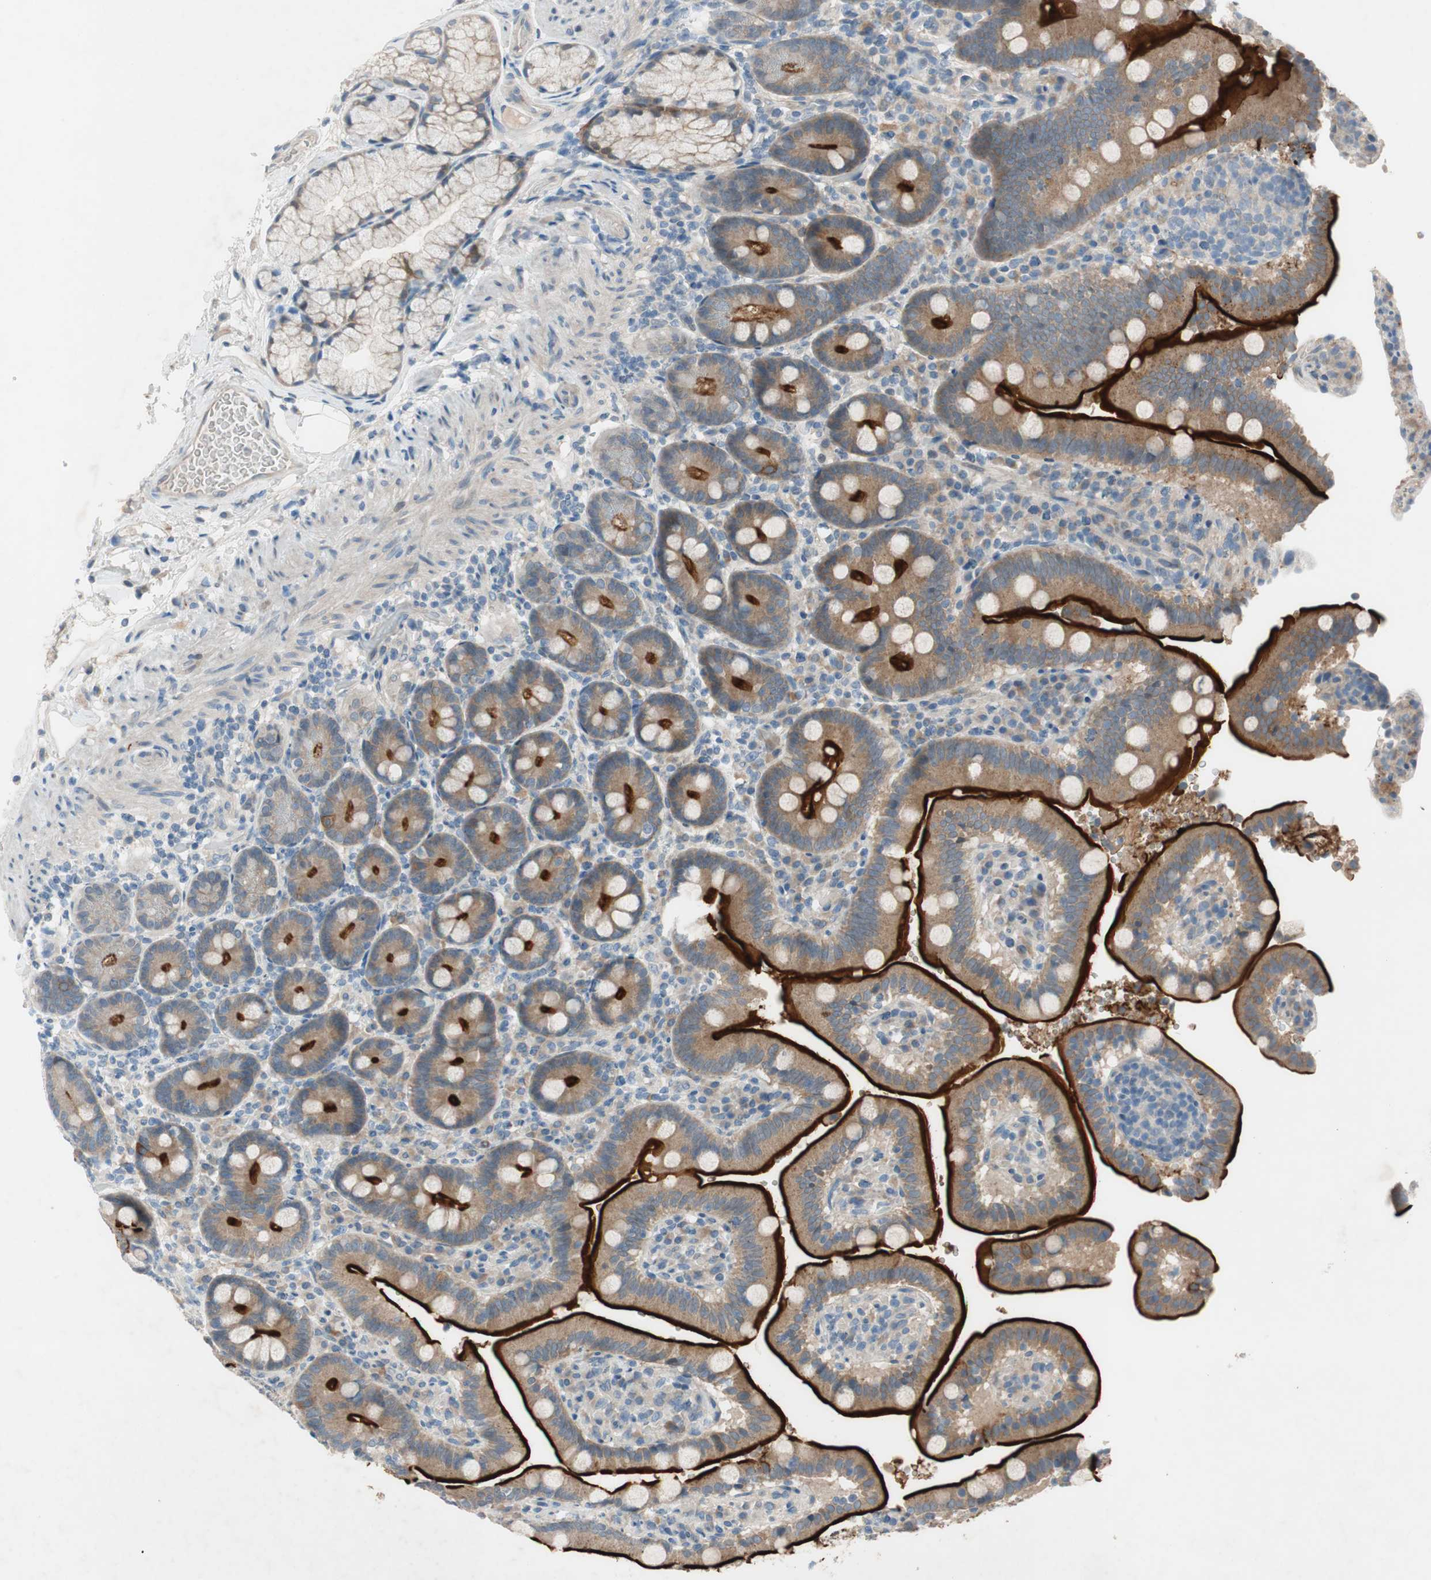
{"staining": {"intensity": "strong", "quantity": ">75%", "location": "cytoplasmic/membranous"}, "tissue": "duodenum", "cell_type": "Glandular cells", "image_type": "normal", "snomed": [{"axis": "morphology", "description": "Normal tissue, NOS"}, {"axis": "topography", "description": "Small intestine, NOS"}], "caption": "IHC histopathology image of benign duodenum: duodenum stained using immunohistochemistry displays high levels of strong protein expression localized specifically in the cytoplasmic/membranous of glandular cells, appearing as a cytoplasmic/membranous brown color.", "gene": "PRRG4", "patient": {"sex": "female", "age": 71}}